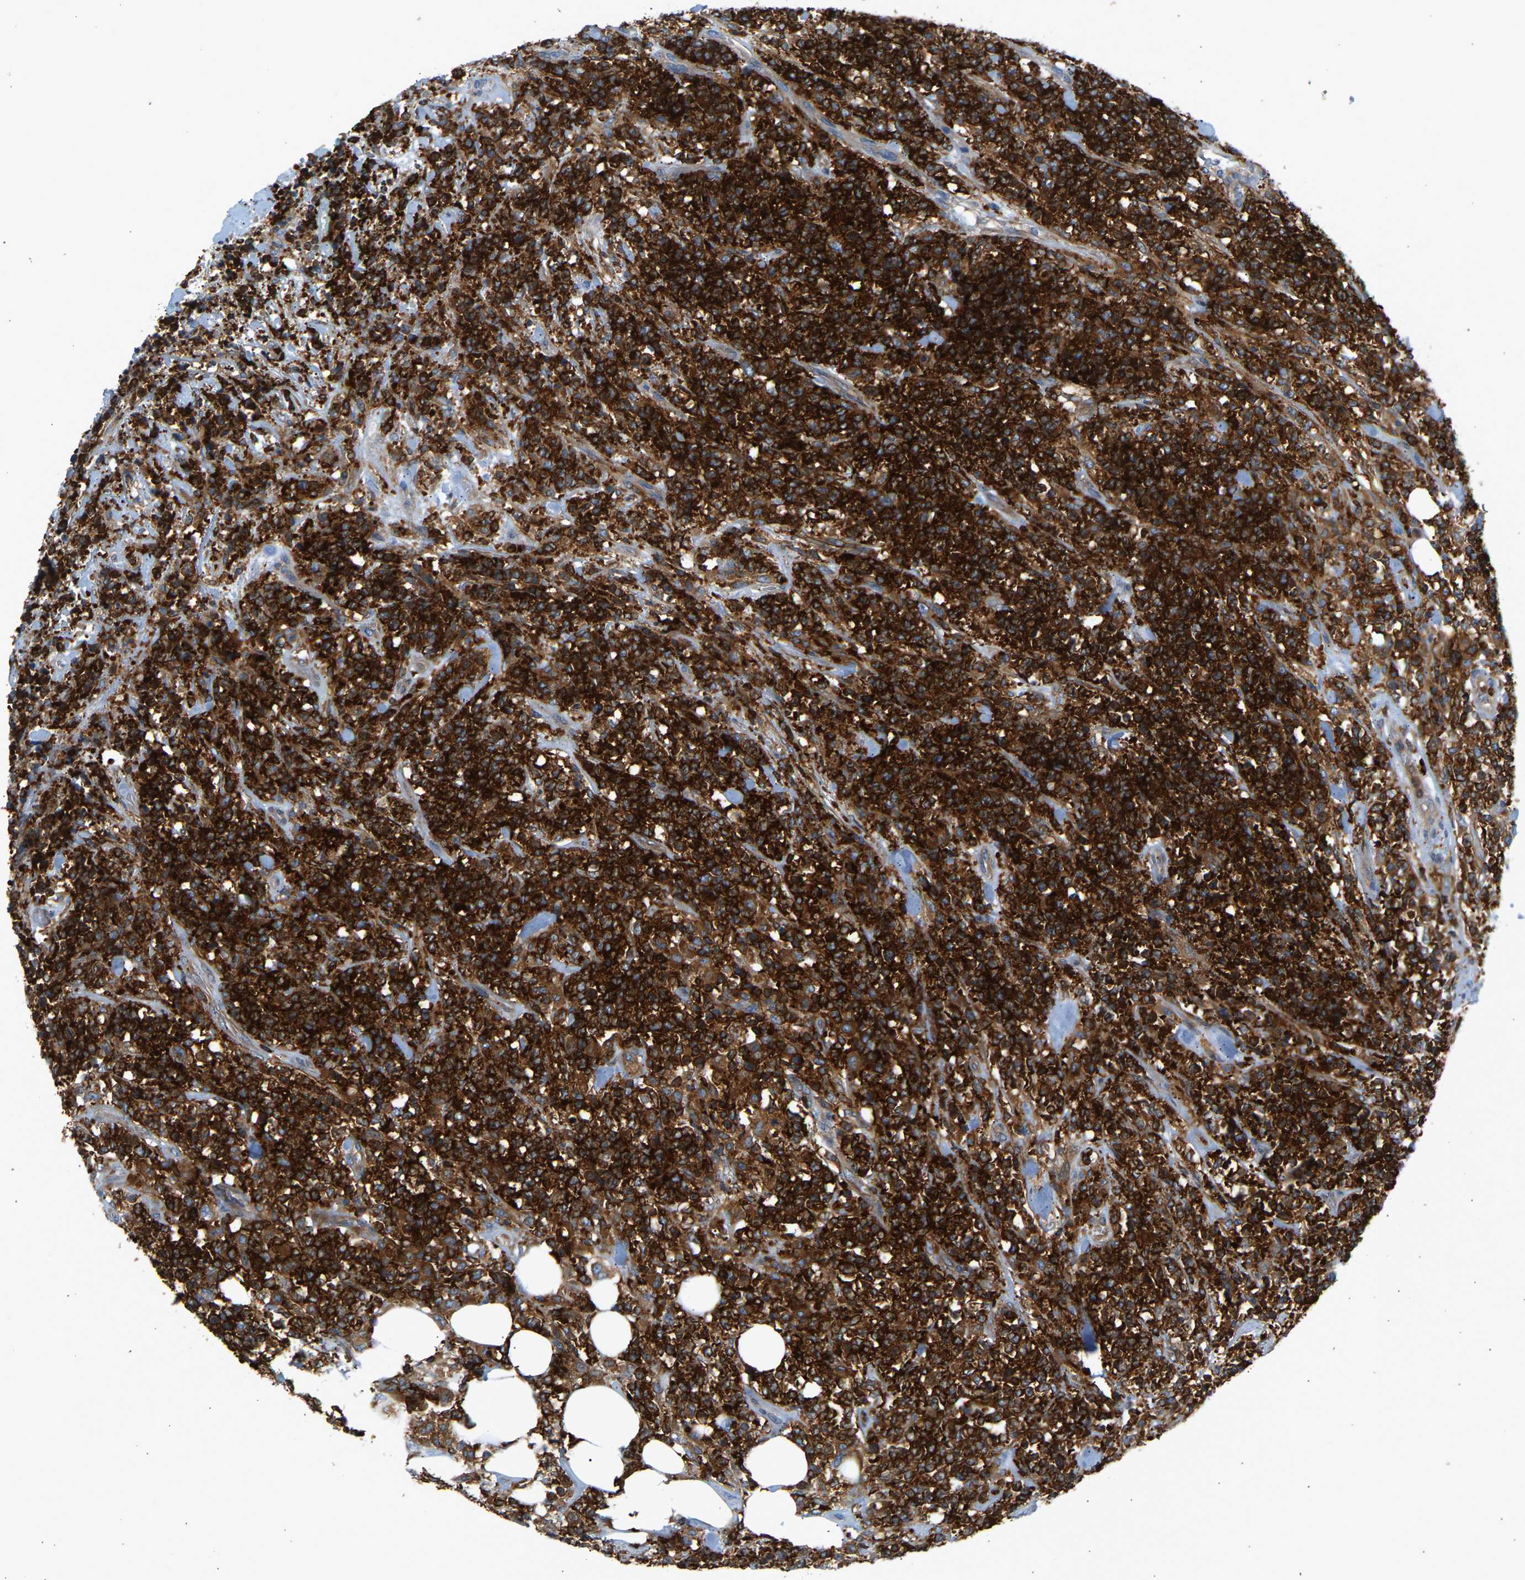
{"staining": {"intensity": "strong", "quantity": ">75%", "location": "cytoplasmic/membranous"}, "tissue": "lymphoma", "cell_type": "Tumor cells", "image_type": "cancer", "snomed": [{"axis": "morphology", "description": "Malignant lymphoma, non-Hodgkin's type, High grade"}, {"axis": "topography", "description": "Soft tissue"}], "caption": "Human lymphoma stained for a protein (brown) shows strong cytoplasmic/membranous positive positivity in about >75% of tumor cells.", "gene": "FNBP1", "patient": {"sex": "male", "age": 18}}